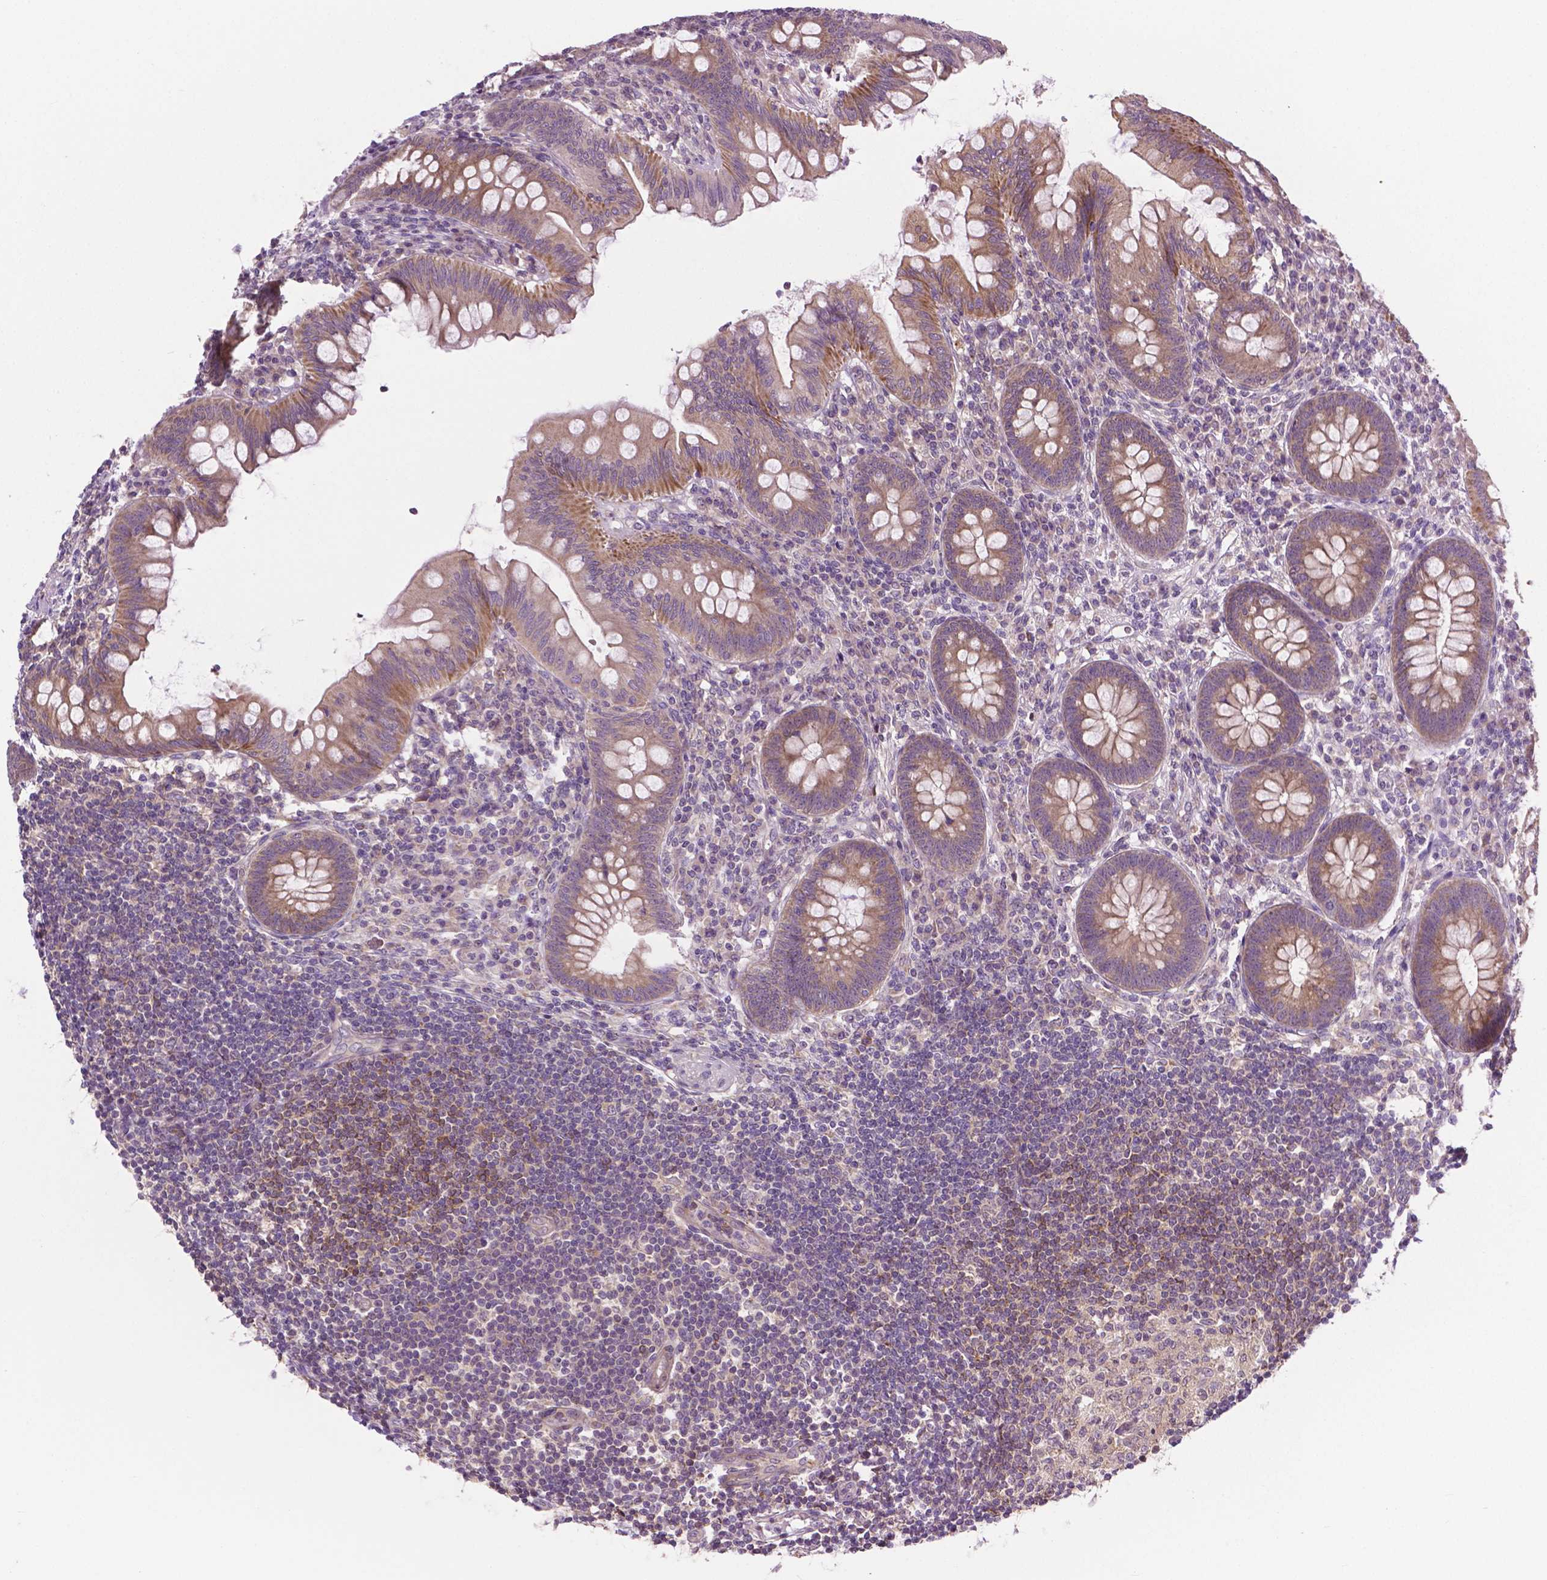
{"staining": {"intensity": "moderate", "quantity": ">75%", "location": "cytoplasmic/membranous"}, "tissue": "appendix", "cell_type": "Glandular cells", "image_type": "normal", "snomed": [{"axis": "morphology", "description": "Normal tissue, NOS"}, {"axis": "topography", "description": "Appendix"}], "caption": "Moderate cytoplasmic/membranous expression for a protein is appreciated in approximately >75% of glandular cells of normal appendix using immunohistochemistry.", "gene": "MZT1", "patient": {"sex": "female", "age": 57}}